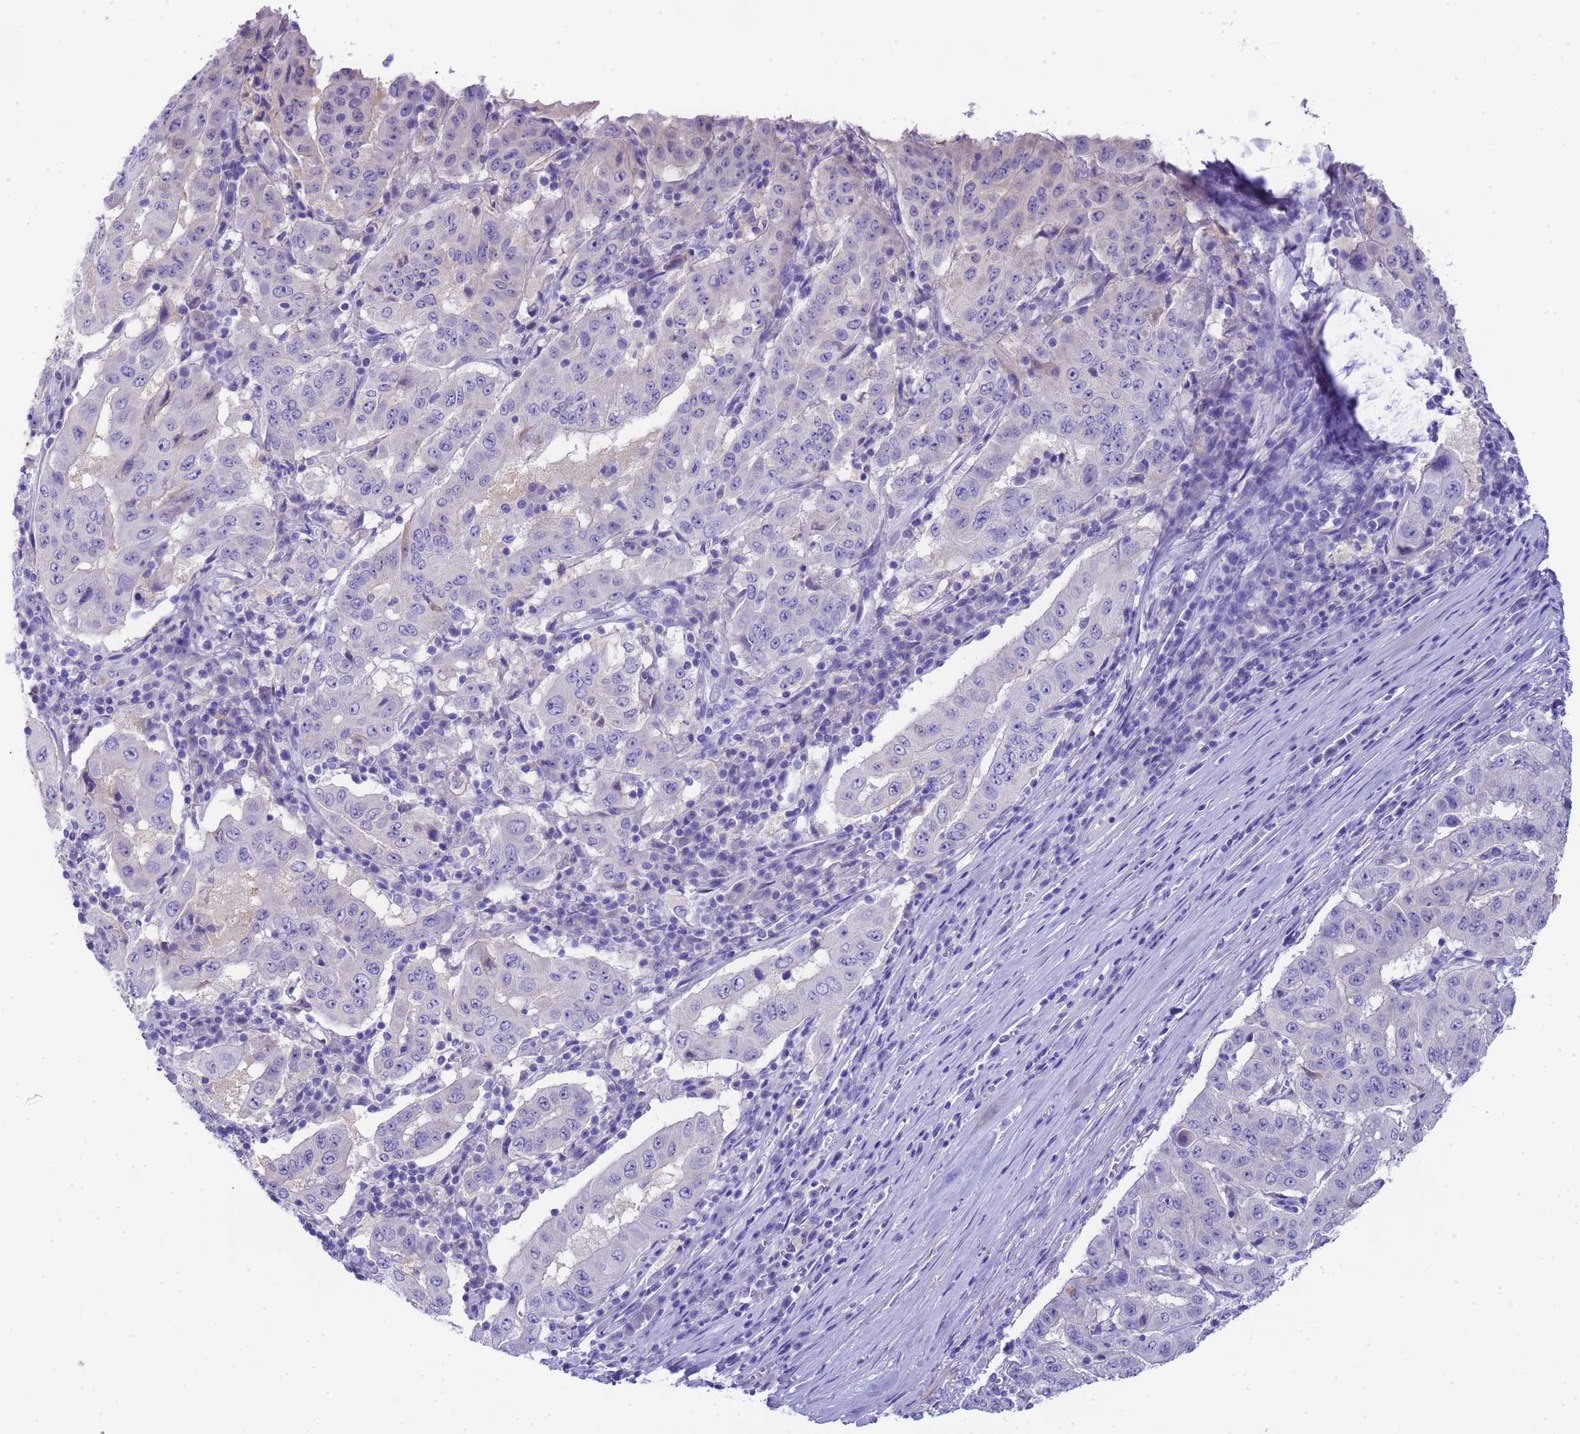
{"staining": {"intensity": "negative", "quantity": "none", "location": "none"}, "tissue": "pancreatic cancer", "cell_type": "Tumor cells", "image_type": "cancer", "snomed": [{"axis": "morphology", "description": "Adenocarcinoma, NOS"}, {"axis": "topography", "description": "Pancreas"}], "caption": "A photomicrograph of pancreatic adenocarcinoma stained for a protein shows no brown staining in tumor cells.", "gene": "USP38", "patient": {"sex": "male", "age": 63}}